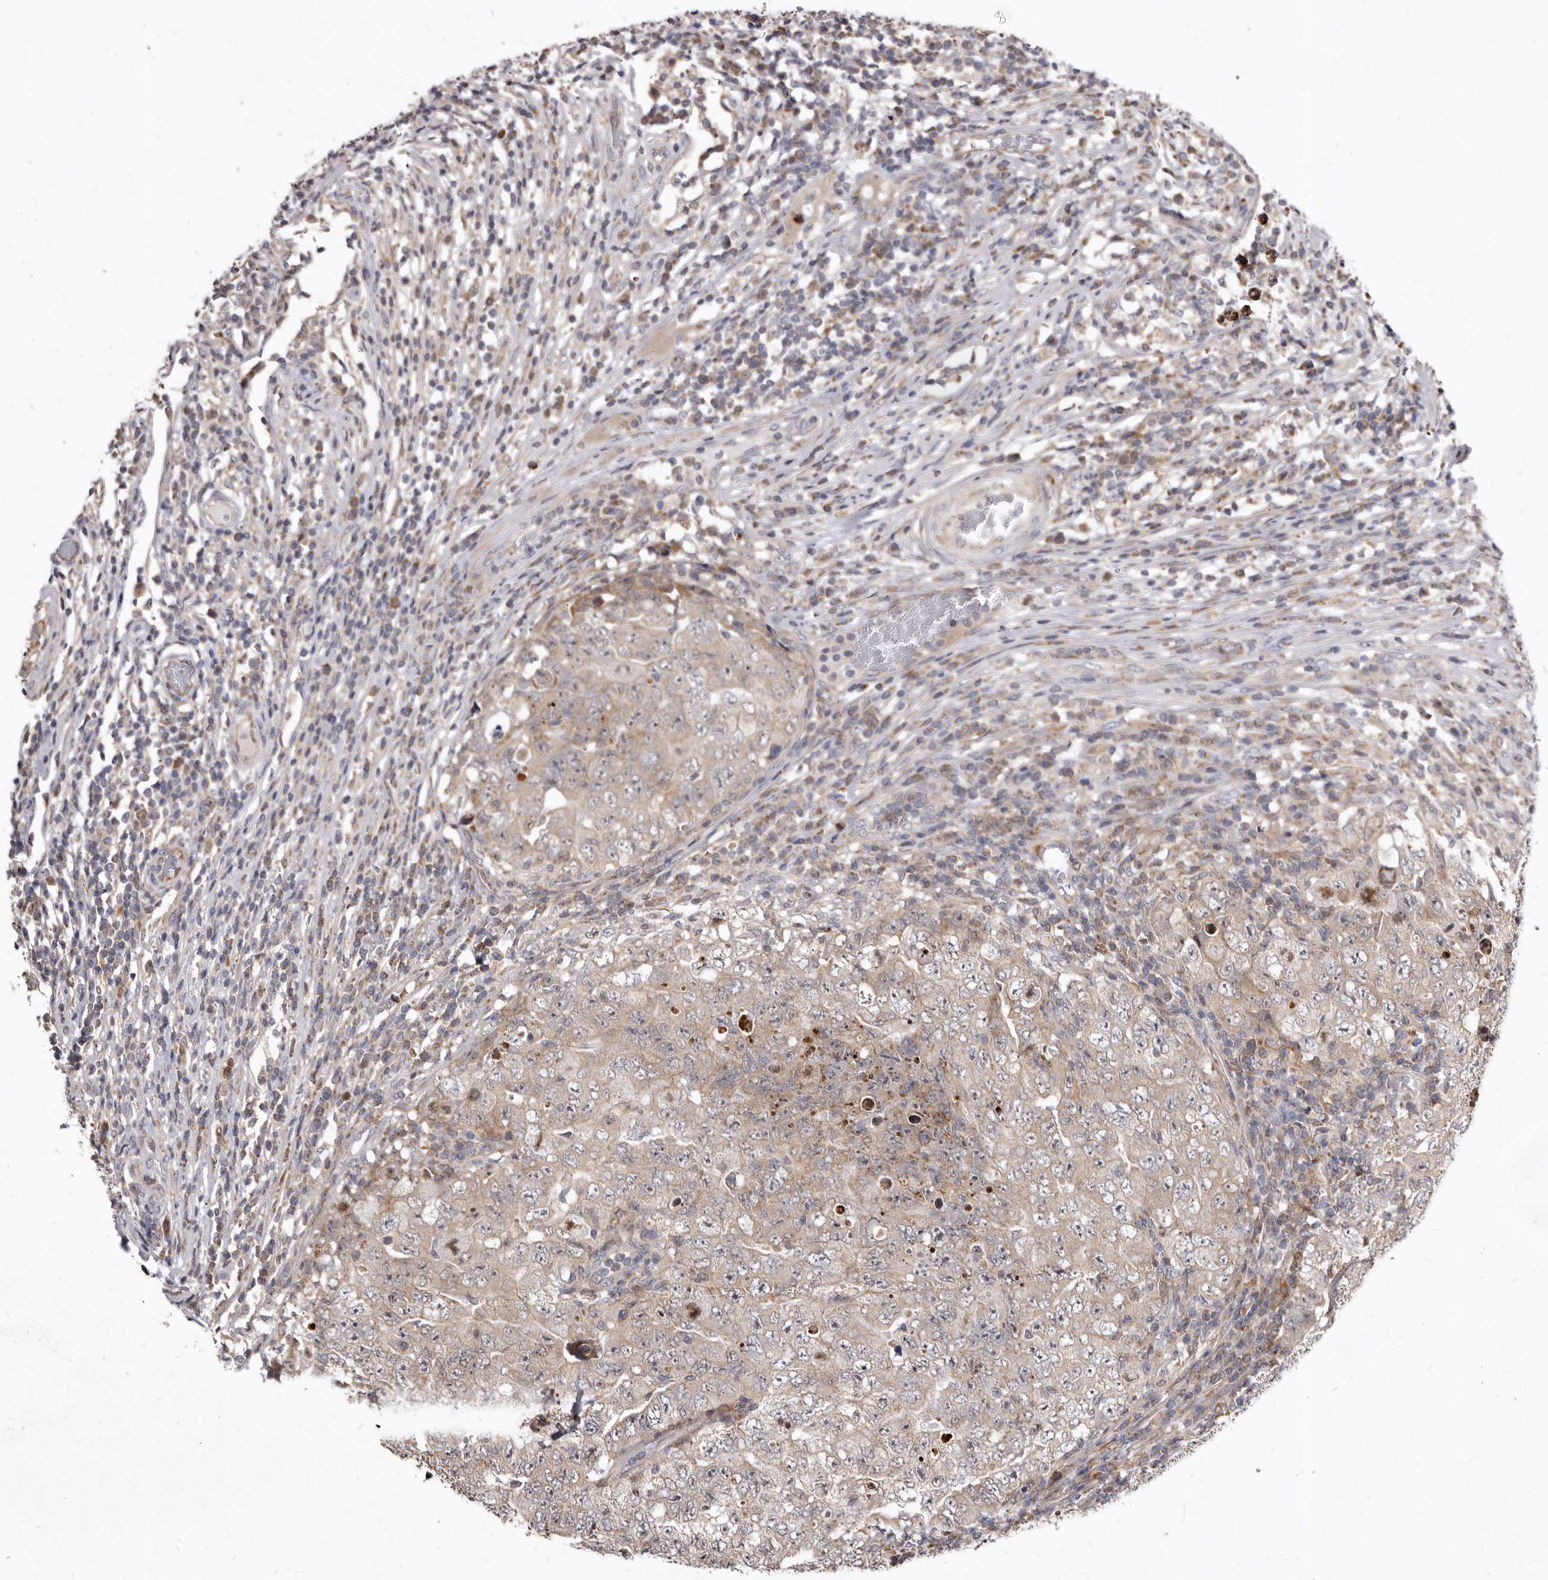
{"staining": {"intensity": "weak", "quantity": ">75%", "location": "cytoplasmic/membranous"}, "tissue": "testis cancer", "cell_type": "Tumor cells", "image_type": "cancer", "snomed": [{"axis": "morphology", "description": "Carcinoma, Embryonal, NOS"}, {"axis": "topography", "description": "Testis"}], "caption": "Protein analysis of embryonal carcinoma (testis) tissue demonstrates weak cytoplasmic/membranous expression in about >75% of tumor cells.", "gene": "SMC4", "patient": {"sex": "male", "age": 26}}